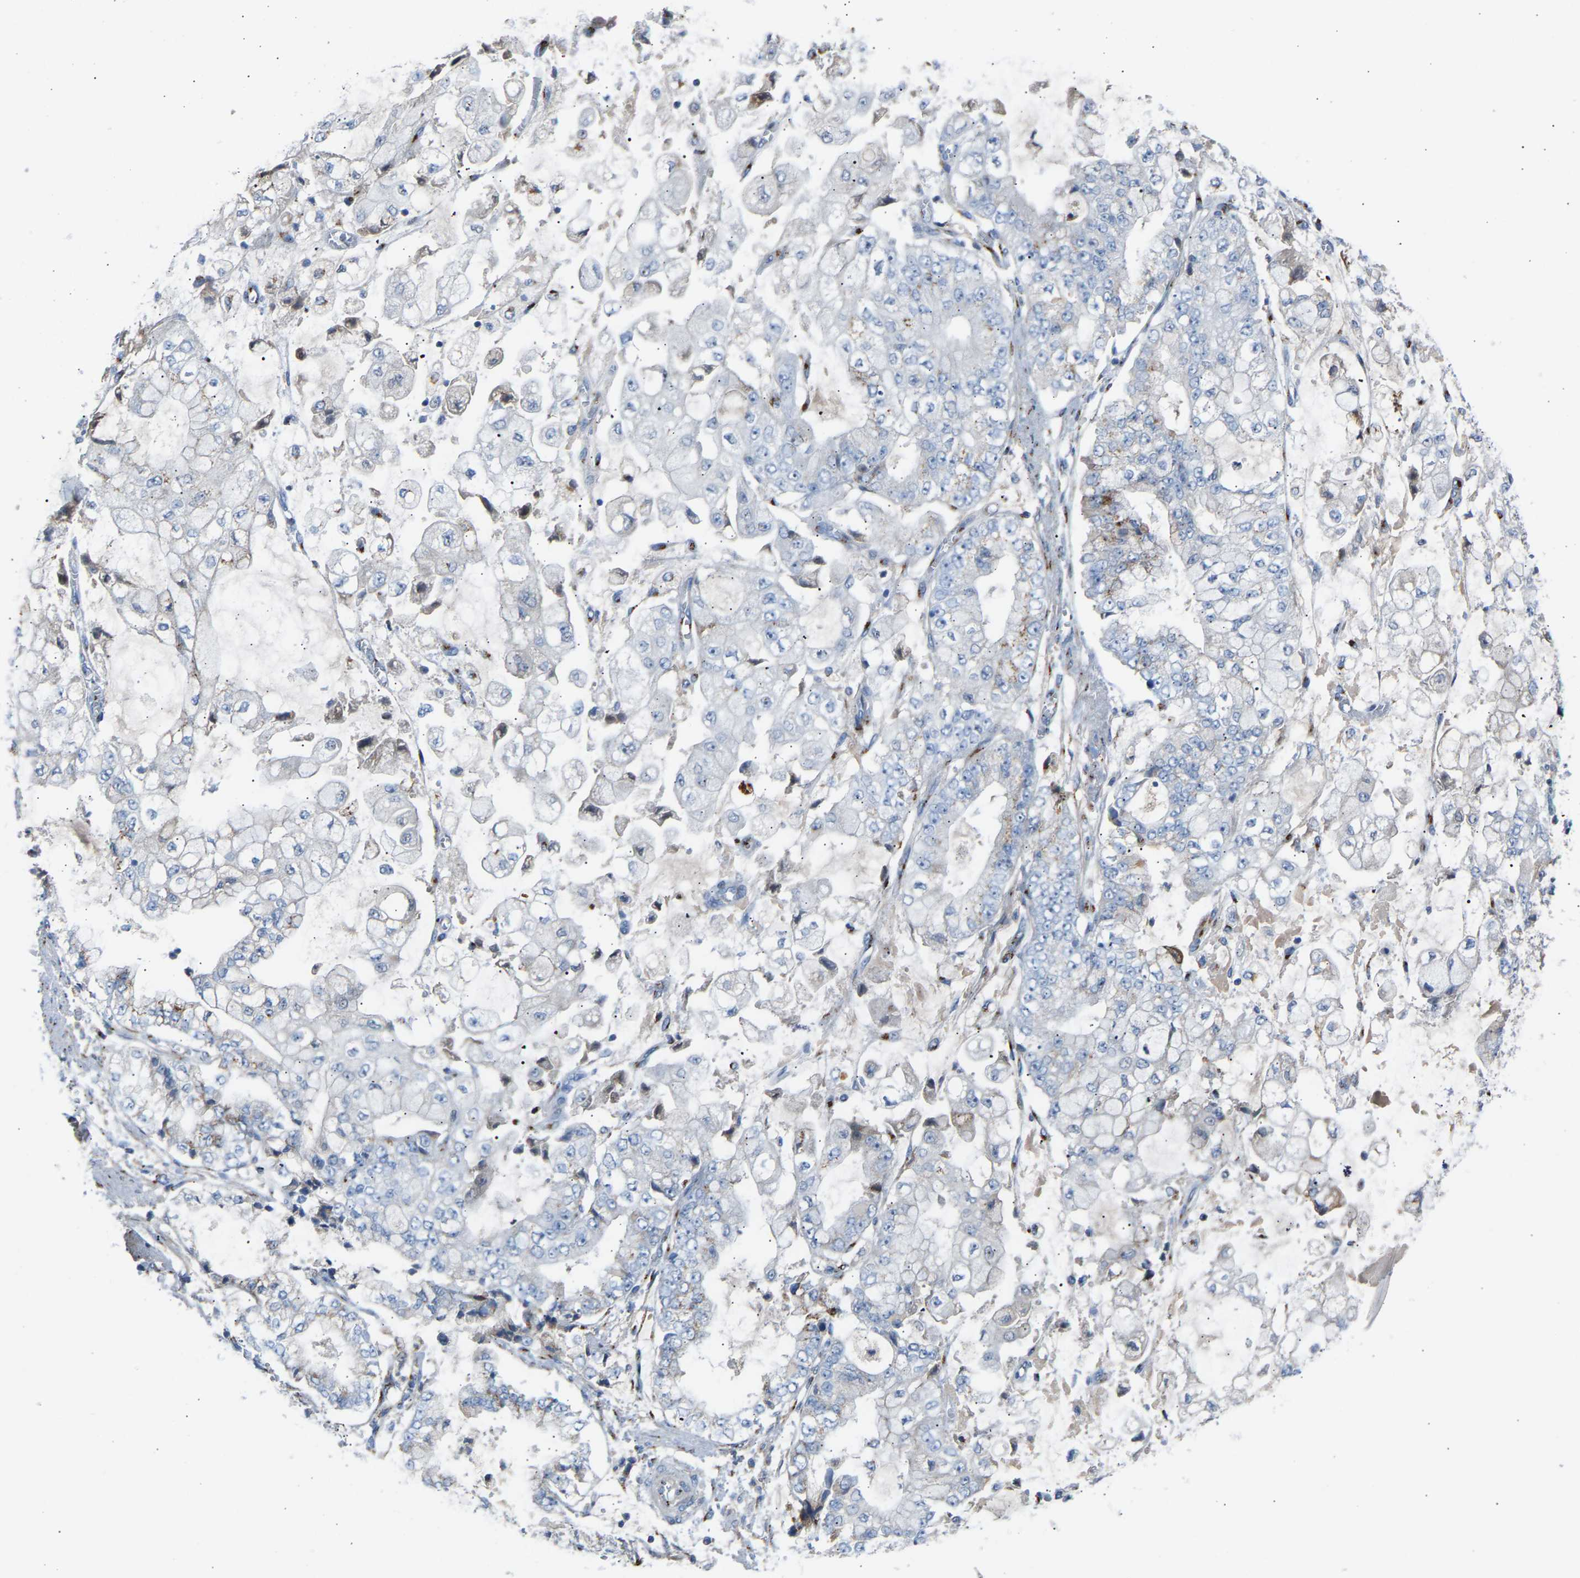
{"staining": {"intensity": "weak", "quantity": "<25%", "location": "cytoplasmic/membranous"}, "tissue": "stomach cancer", "cell_type": "Tumor cells", "image_type": "cancer", "snomed": [{"axis": "morphology", "description": "Adenocarcinoma, NOS"}, {"axis": "topography", "description": "Stomach"}], "caption": "DAB (3,3'-diaminobenzidine) immunohistochemical staining of human stomach cancer shows no significant expression in tumor cells.", "gene": "CYREN", "patient": {"sex": "male", "age": 76}}